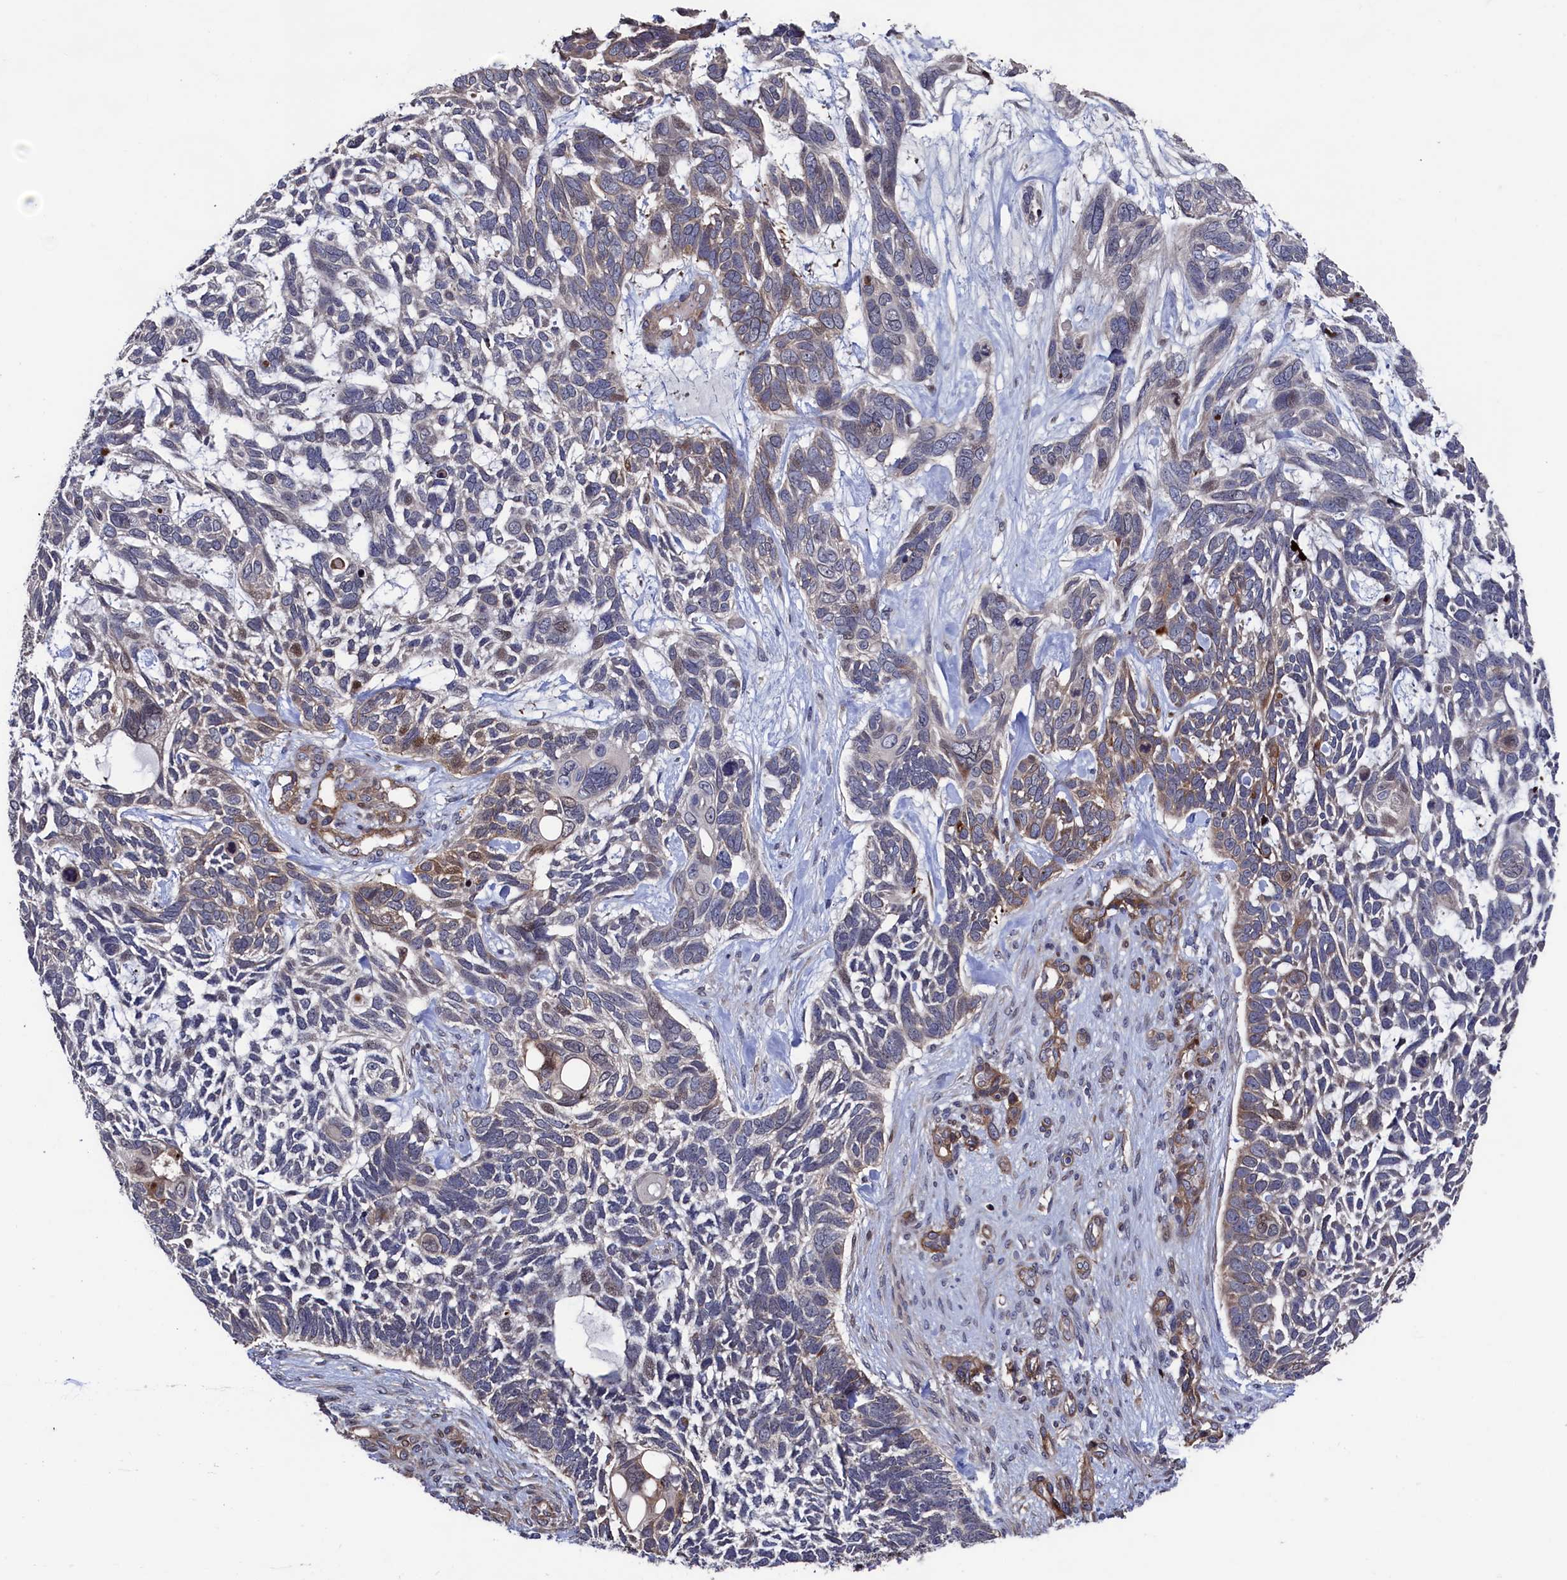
{"staining": {"intensity": "weak", "quantity": "25%-75%", "location": "cytoplasmic/membranous"}, "tissue": "skin cancer", "cell_type": "Tumor cells", "image_type": "cancer", "snomed": [{"axis": "morphology", "description": "Basal cell carcinoma"}, {"axis": "topography", "description": "Skin"}], "caption": "Immunohistochemistry (IHC) image of skin basal cell carcinoma stained for a protein (brown), which demonstrates low levels of weak cytoplasmic/membranous positivity in approximately 25%-75% of tumor cells.", "gene": "ZNF891", "patient": {"sex": "male", "age": 88}}